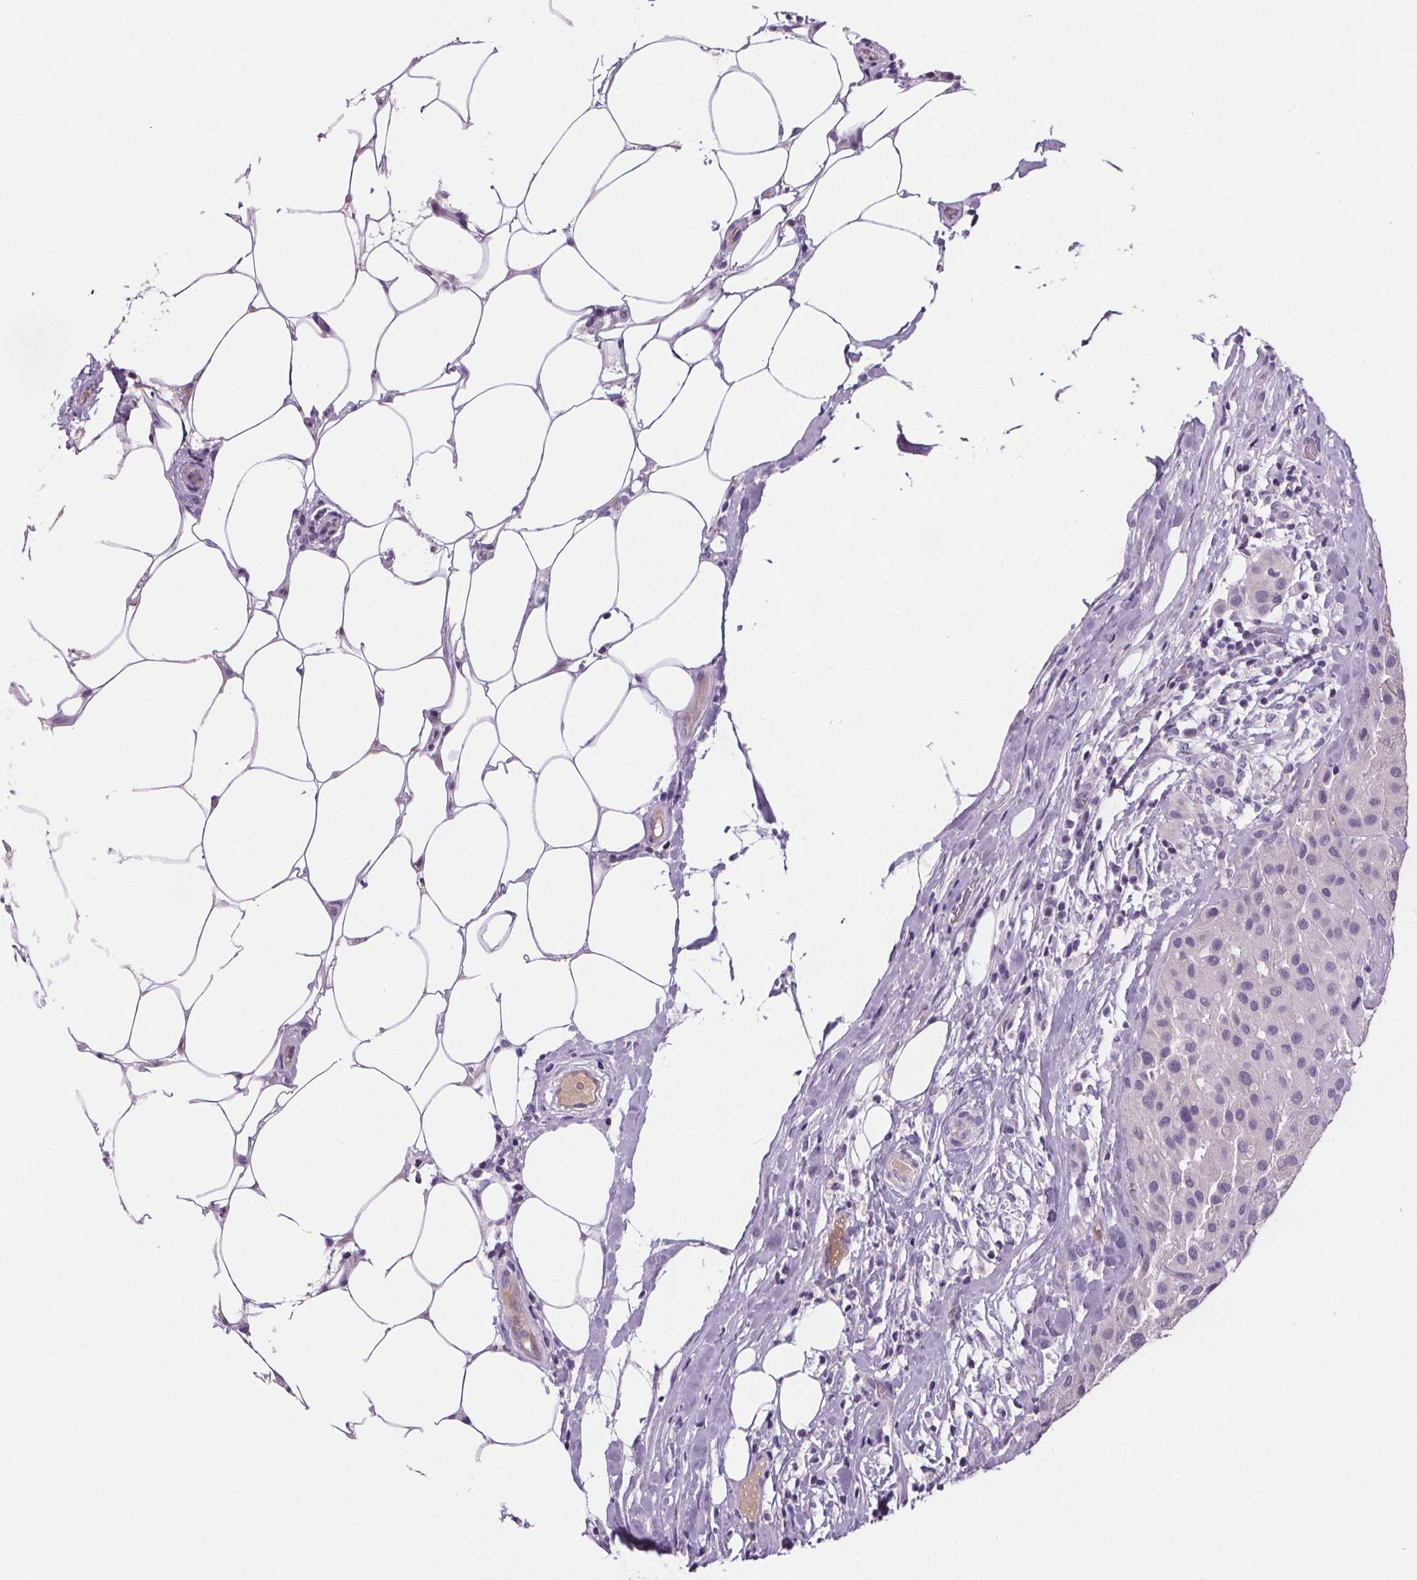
{"staining": {"intensity": "negative", "quantity": "none", "location": "none"}, "tissue": "melanoma", "cell_type": "Tumor cells", "image_type": "cancer", "snomed": [{"axis": "morphology", "description": "Malignant melanoma, Metastatic site"}, {"axis": "topography", "description": "Smooth muscle"}], "caption": "Micrograph shows no significant protein expression in tumor cells of melanoma. (Brightfield microscopy of DAB immunohistochemistry at high magnification).", "gene": "CD5L", "patient": {"sex": "male", "age": 41}}